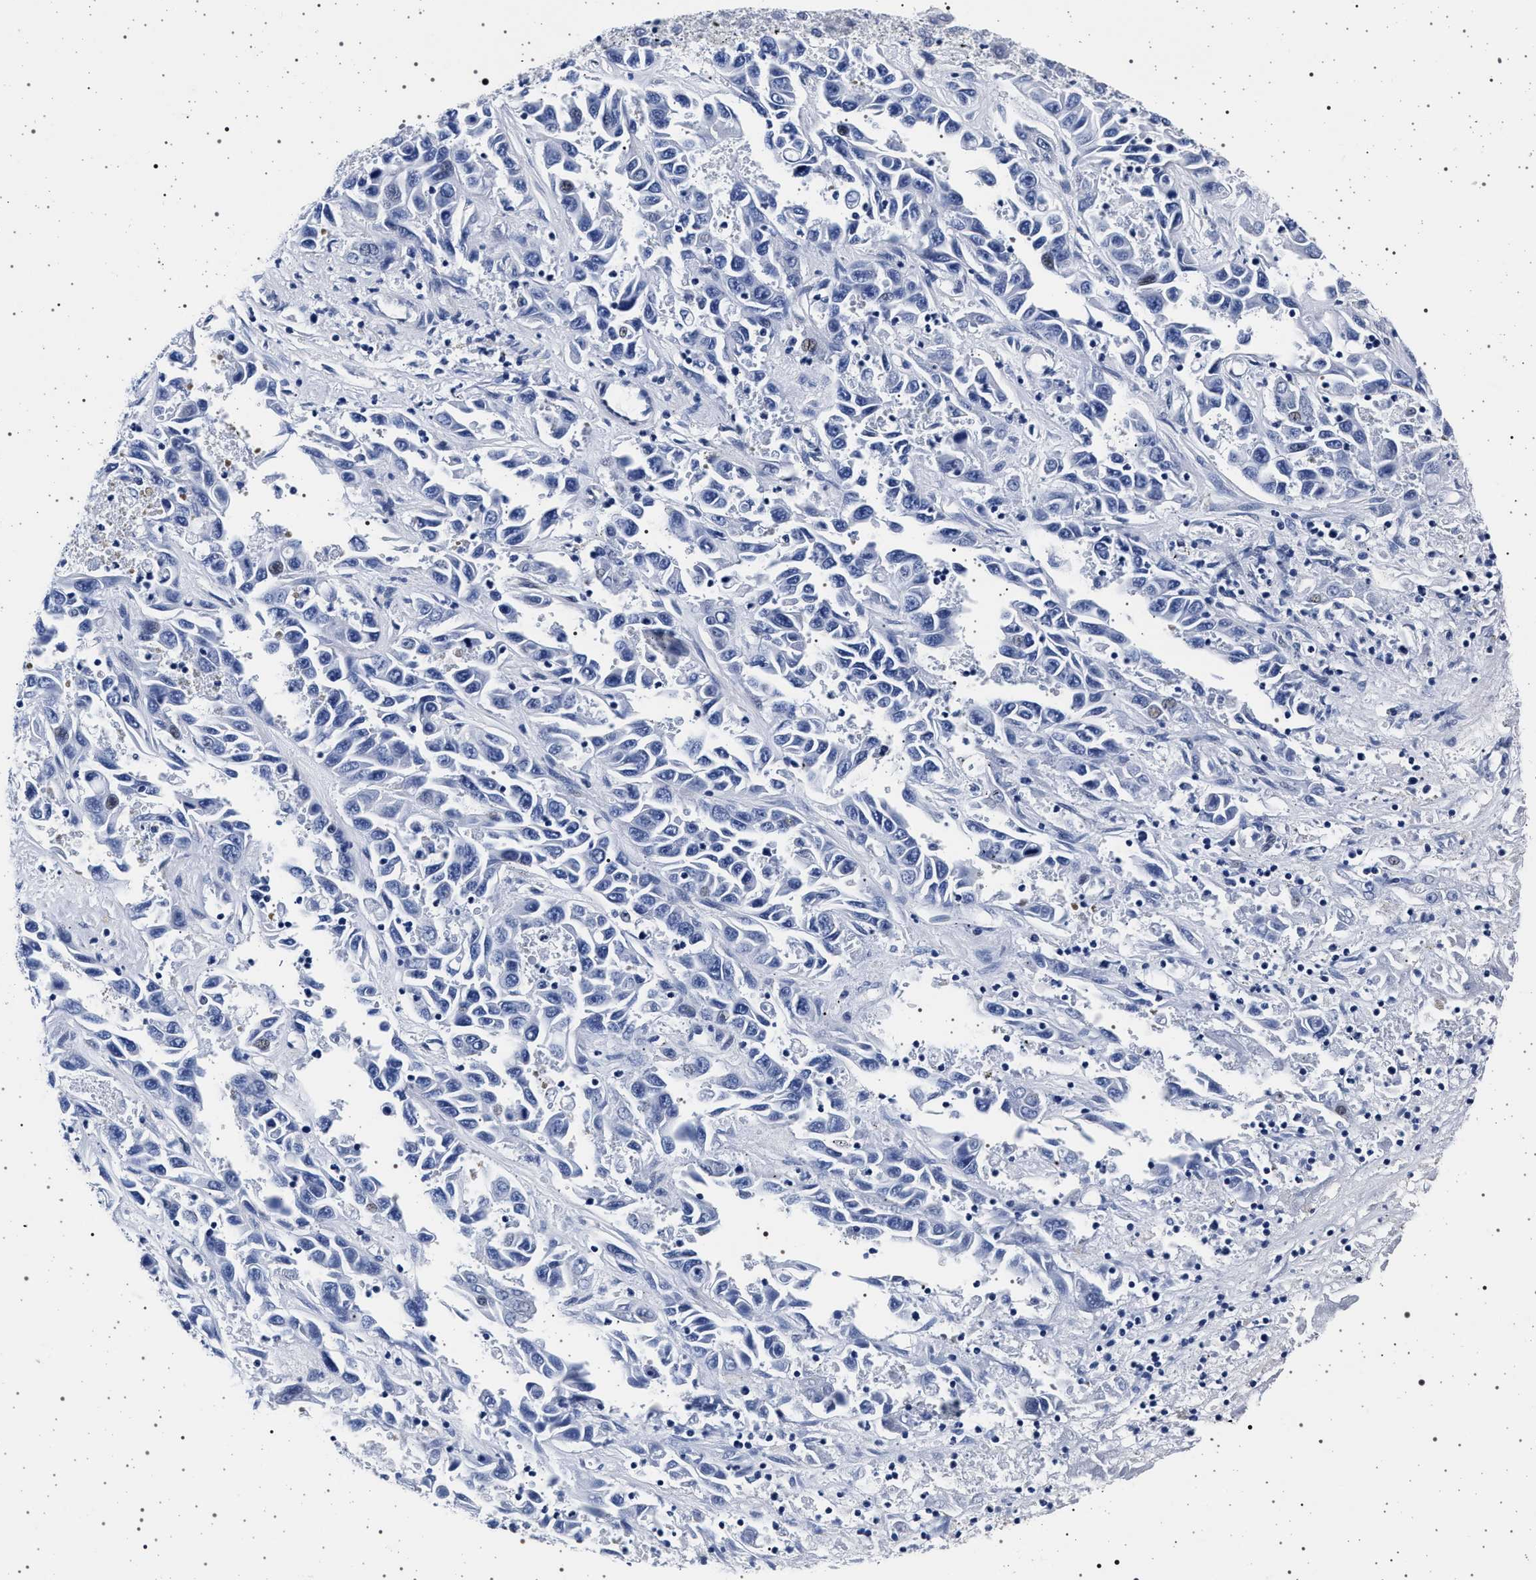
{"staining": {"intensity": "negative", "quantity": "none", "location": "none"}, "tissue": "liver cancer", "cell_type": "Tumor cells", "image_type": "cancer", "snomed": [{"axis": "morphology", "description": "Cholangiocarcinoma"}, {"axis": "topography", "description": "Liver"}], "caption": "Immunohistochemistry of human cholangiocarcinoma (liver) shows no expression in tumor cells. The staining was performed using DAB to visualize the protein expression in brown, while the nuclei were stained in blue with hematoxylin (Magnification: 20x).", "gene": "SLC9A1", "patient": {"sex": "female", "age": 52}}